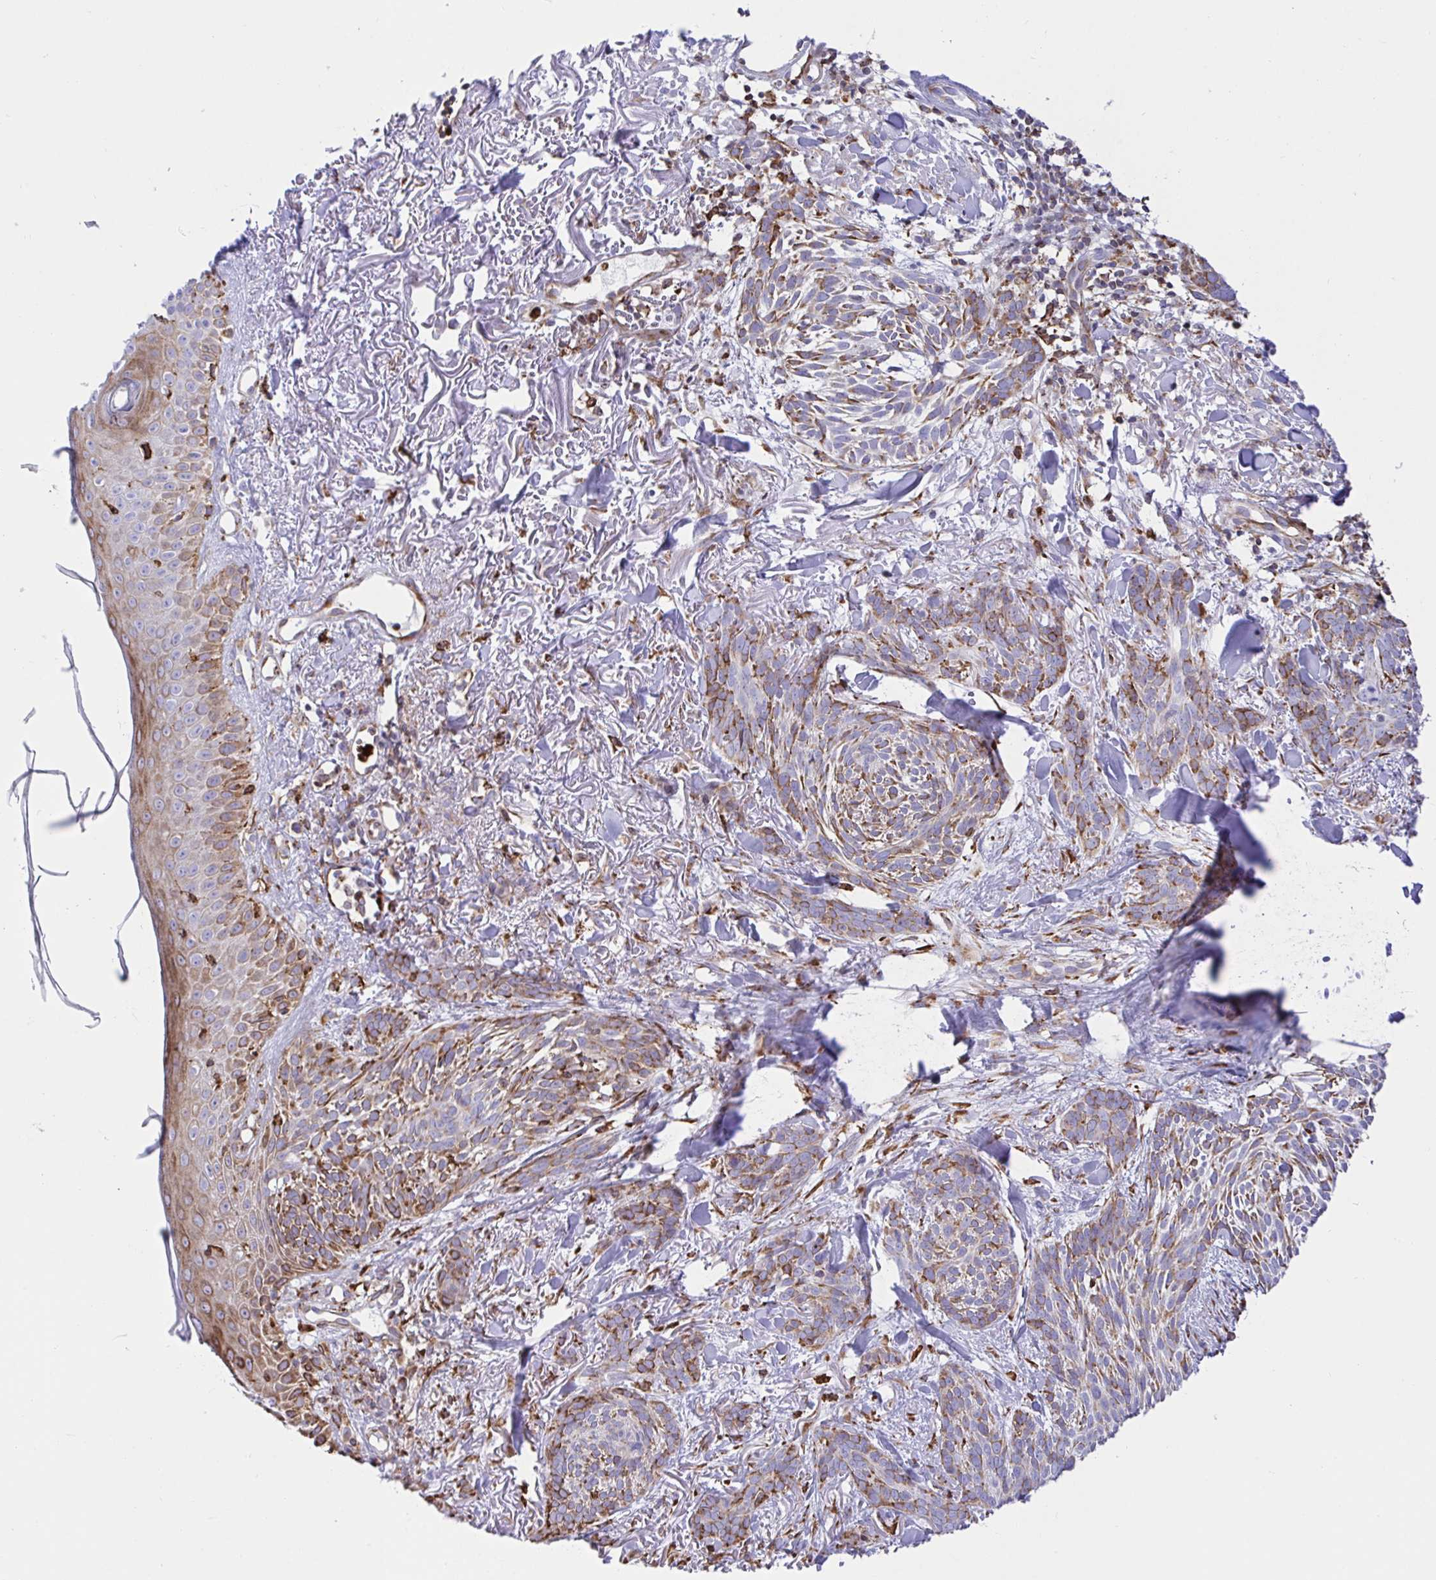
{"staining": {"intensity": "moderate", "quantity": "25%-75%", "location": "cytoplasmic/membranous"}, "tissue": "skin cancer", "cell_type": "Tumor cells", "image_type": "cancer", "snomed": [{"axis": "morphology", "description": "Basal cell carcinoma"}, {"axis": "topography", "description": "Skin"}], "caption": "A brown stain shows moderate cytoplasmic/membranous expression of a protein in human skin basal cell carcinoma tumor cells. (DAB (3,3'-diaminobenzidine) IHC with brightfield microscopy, high magnification).", "gene": "CLGN", "patient": {"sex": "female", "age": 78}}